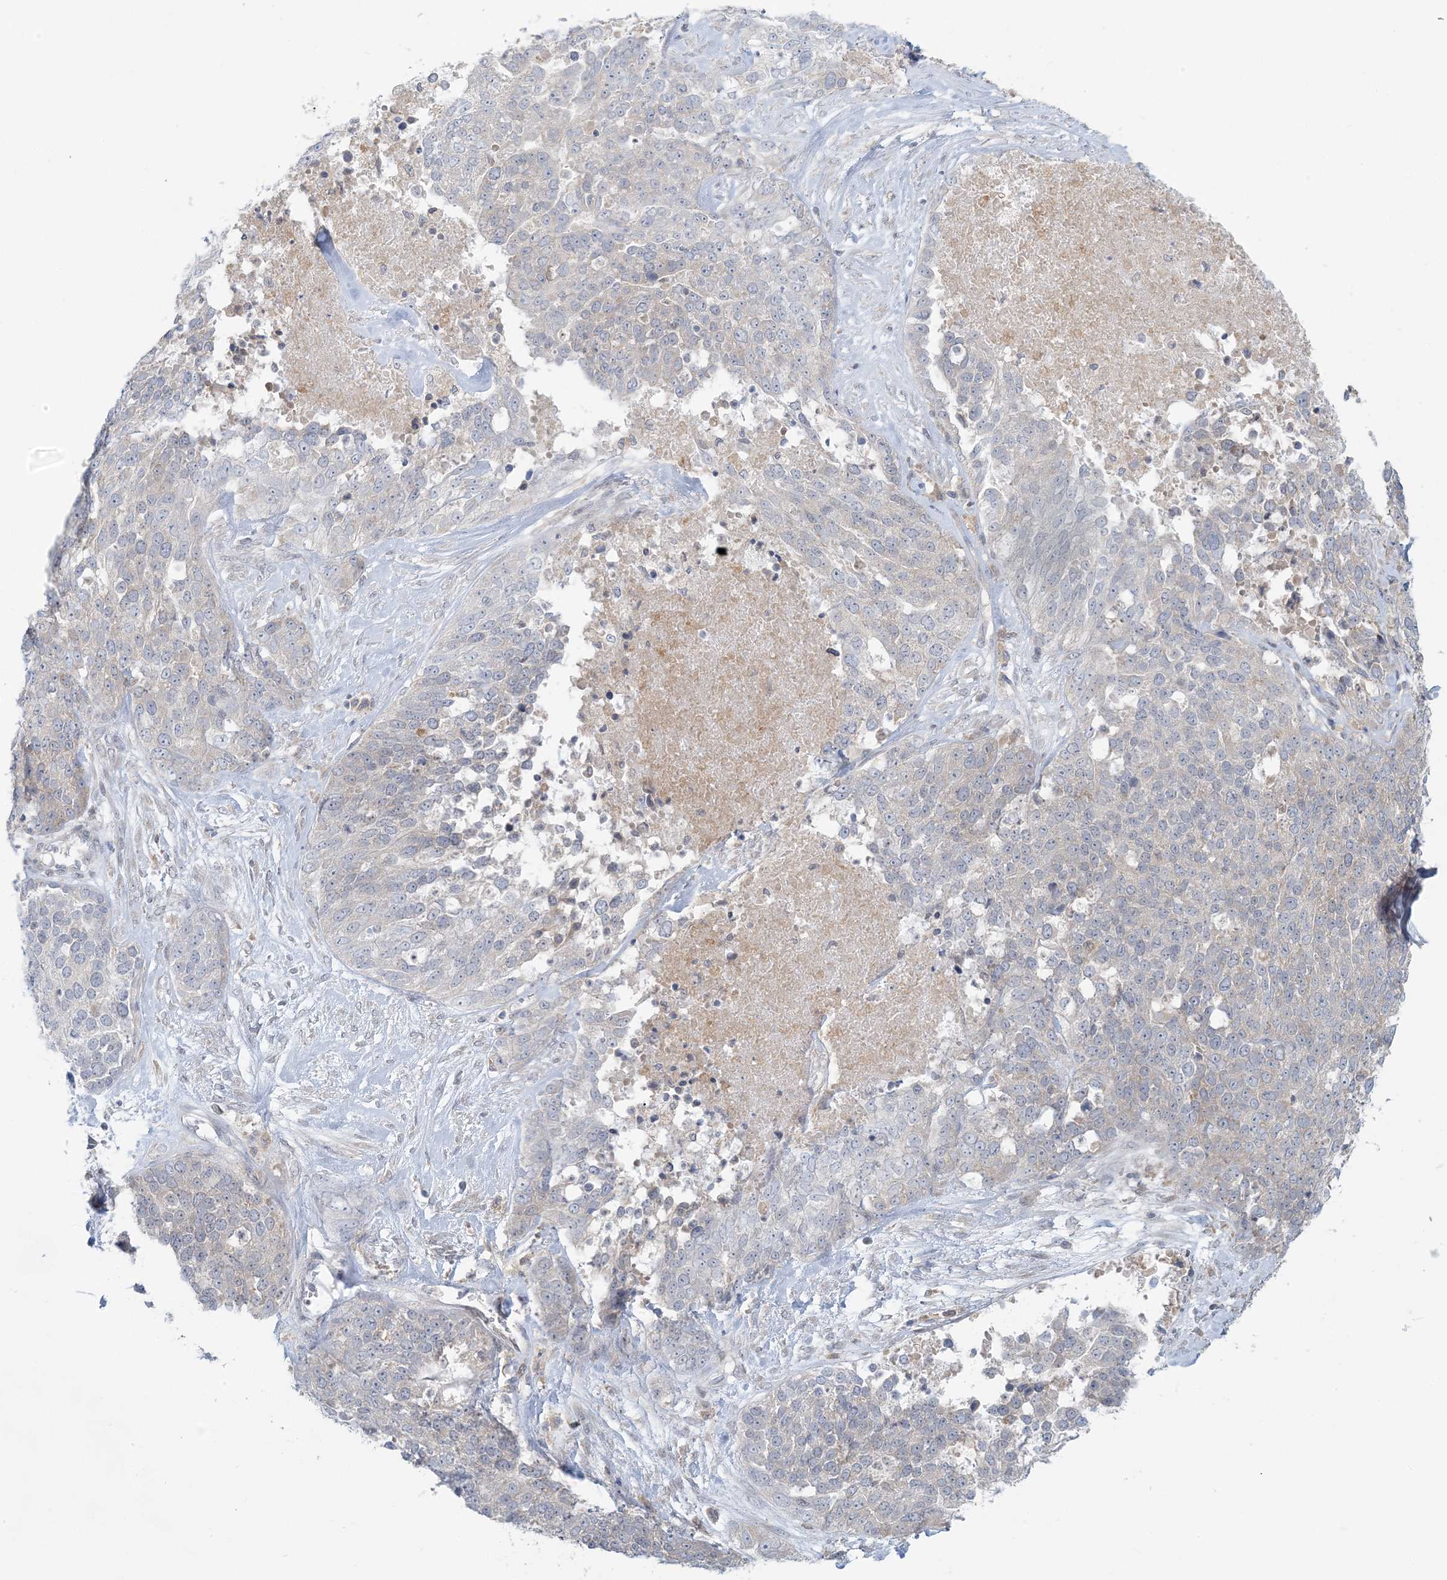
{"staining": {"intensity": "weak", "quantity": "<25%", "location": "cytoplasmic/membranous"}, "tissue": "ovarian cancer", "cell_type": "Tumor cells", "image_type": "cancer", "snomed": [{"axis": "morphology", "description": "Cystadenocarcinoma, serous, NOS"}, {"axis": "topography", "description": "Ovary"}], "caption": "Immunohistochemical staining of ovarian serous cystadenocarcinoma reveals no significant positivity in tumor cells. (DAB immunohistochemistry with hematoxylin counter stain).", "gene": "EEFSEC", "patient": {"sex": "female", "age": 44}}